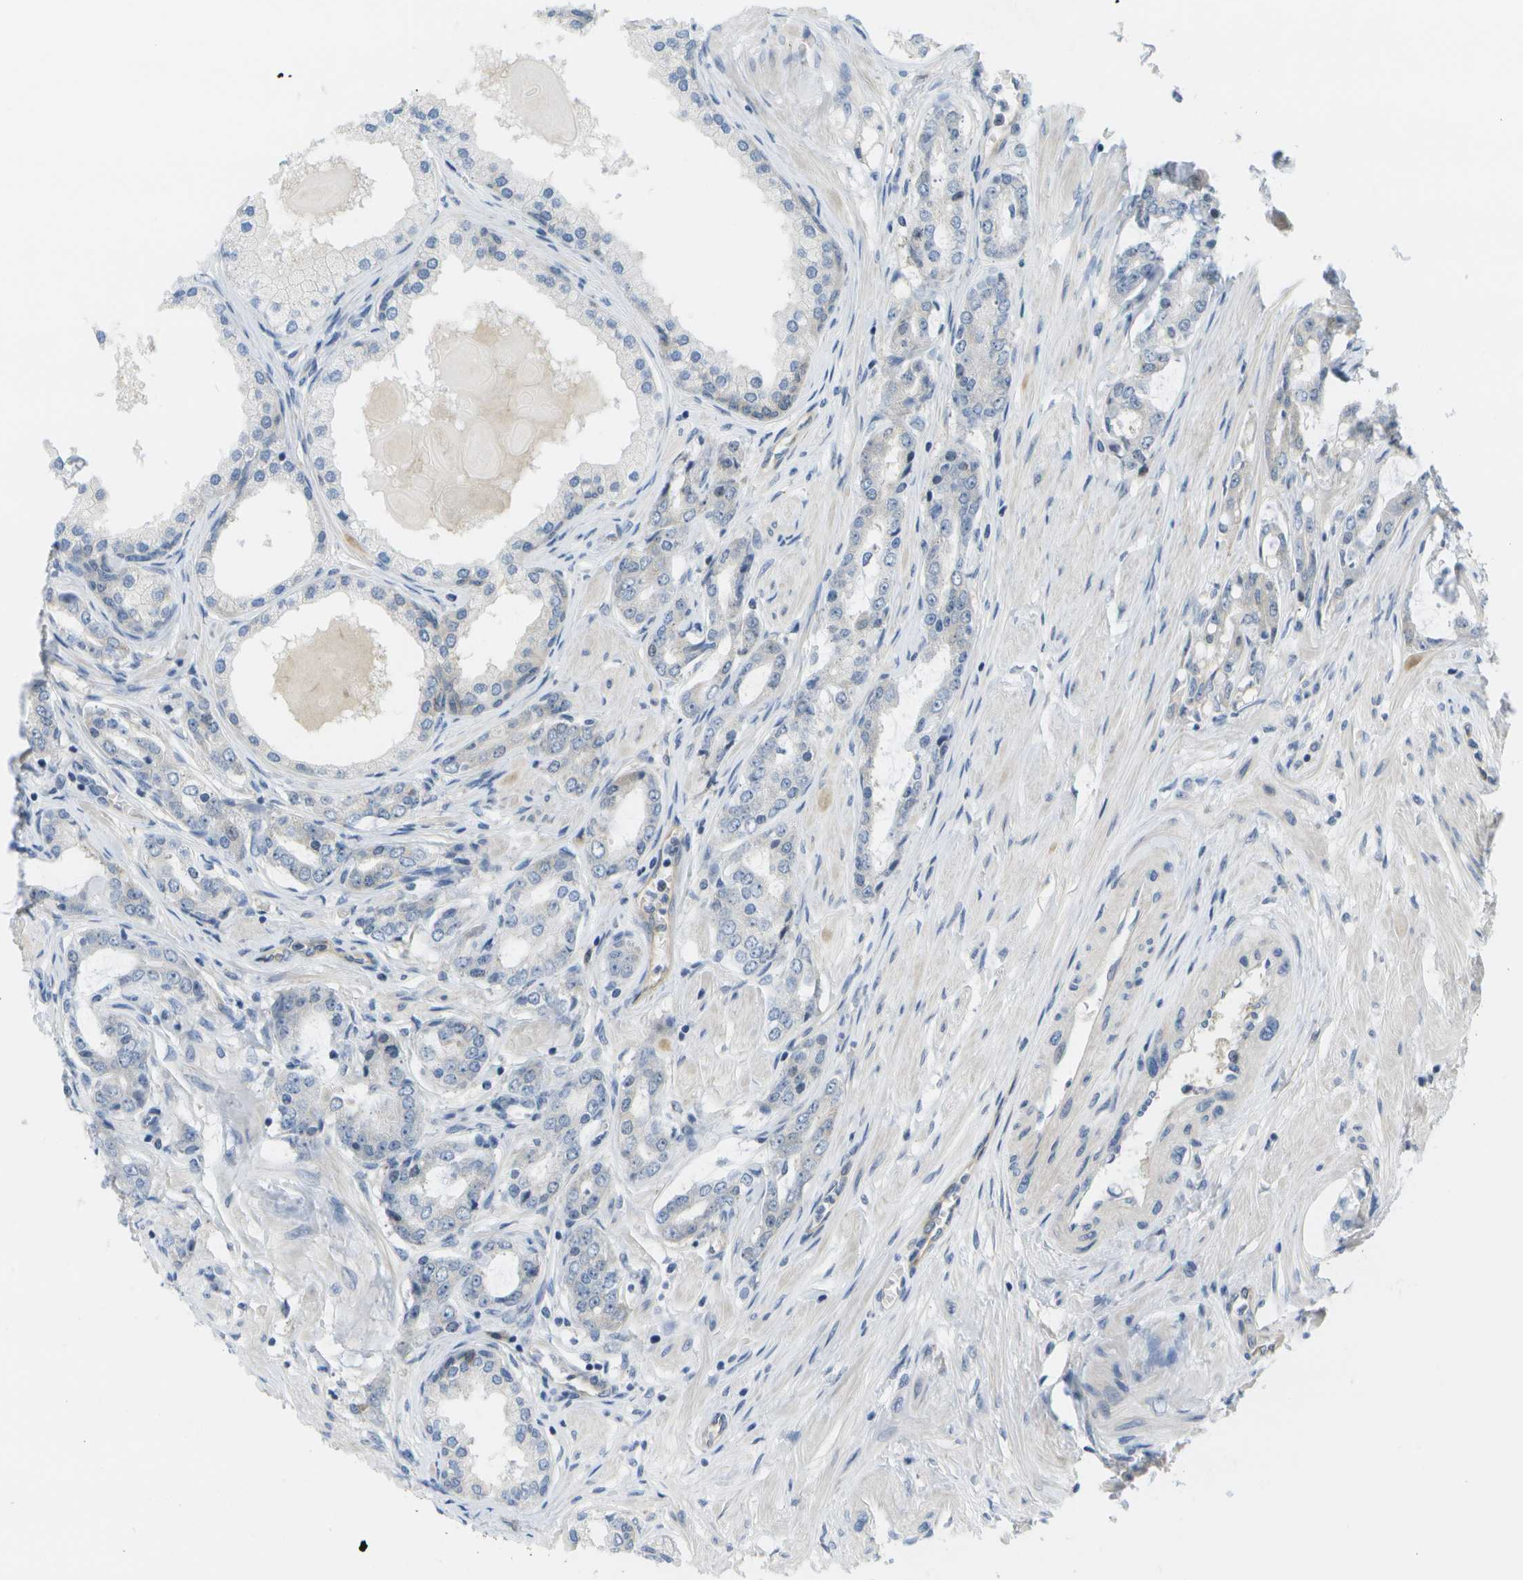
{"staining": {"intensity": "negative", "quantity": "none", "location": "none"}, "tissue": "prostate cancer", "cell_type": "Tumor cells", "image_type": "cancer", "snomed": [{"axis": "morphology", "description": "Adenocarcinoma, Low grade"}, {"axis": "topography", "description": "Prostate"}], "caption": "Histopathology image shows no significant protein expression in tumor cells of prostate cancer (low-grade adenocarcinoma).", "gene": "MARCHF8", "patient": {"sex": "male", "age": 63}}